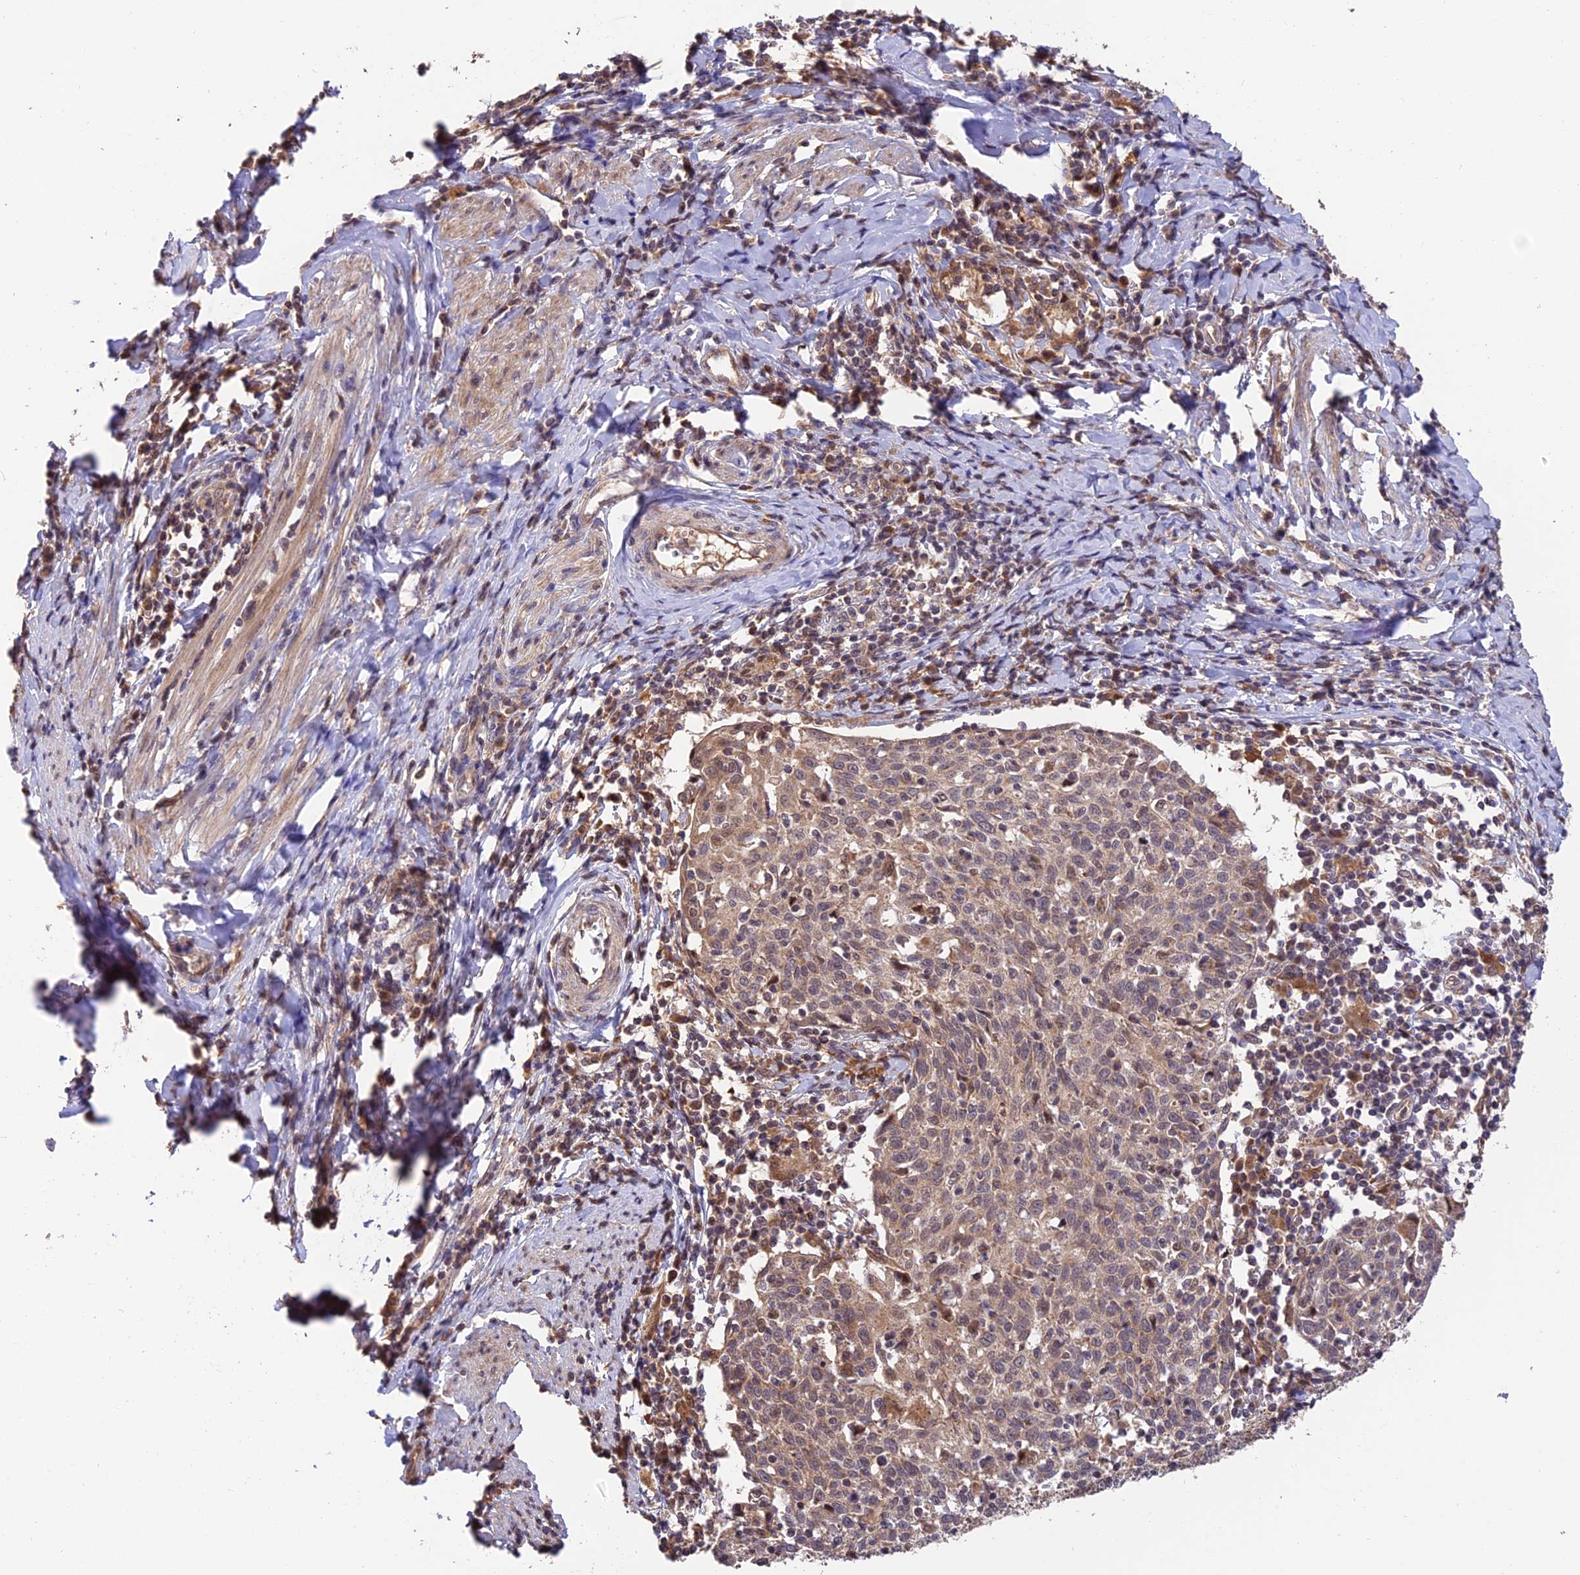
{"staining": {"intensity": "weak", "quantity": "25%-75%", "location": "cytoplasmic/membranous"}, "tissue": "cervical cancer", "cell_type": "Tumor cells", "image_type": "cancer", "snomed": [{"axis": "morphology", "description": "Squamous cell carcinoma, NOS"}, {"axis": "topography", "description": "Cervix"}], "caption": "The photomicrograph reveals immunohistochemical staining of cervical squamous cell carcinoma. There is weak cytoplasmic/membranous positivity is appreciated in approximately 25%-75% of tumor cells.", "gene": "MNS1", "patient": {"sex": "female", "age": 52}}